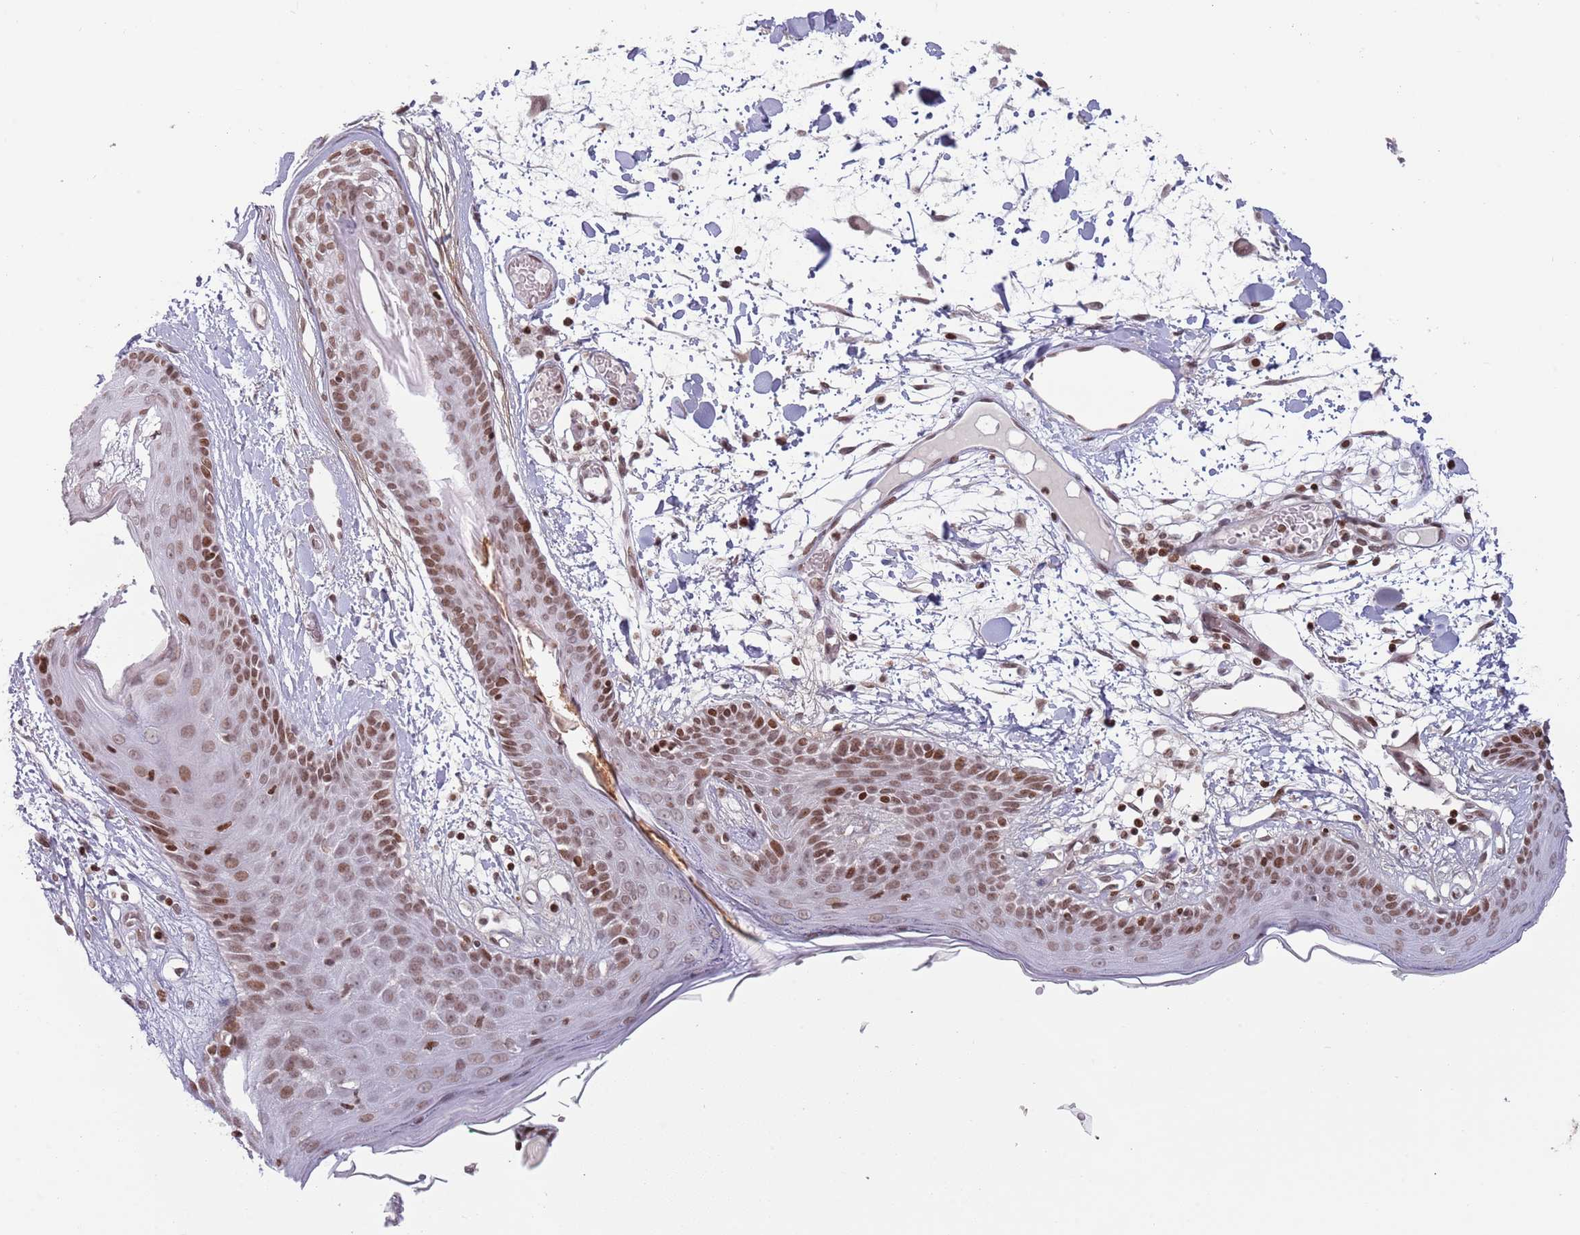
{"staining": {"intensity": "moderate", "quantity": ">75%", "location": "nuclear"}, "tissue": "skin", "cell_type": "Fibroblasts", "image_type": "normal", "snomed": [{"axis": "morphology", "description": "Normal tissue, NOS"}, {"axis": "topography", "description": "Skin"}], "caption": "IHC micrograph of benign skin stained for a protein (brown), which reveals medium levels of moderate nuclear staining in approximately >75% of fibroblasts.", "gene": "SH3RF3", "patient": {"sex": "male", "age": 79}}